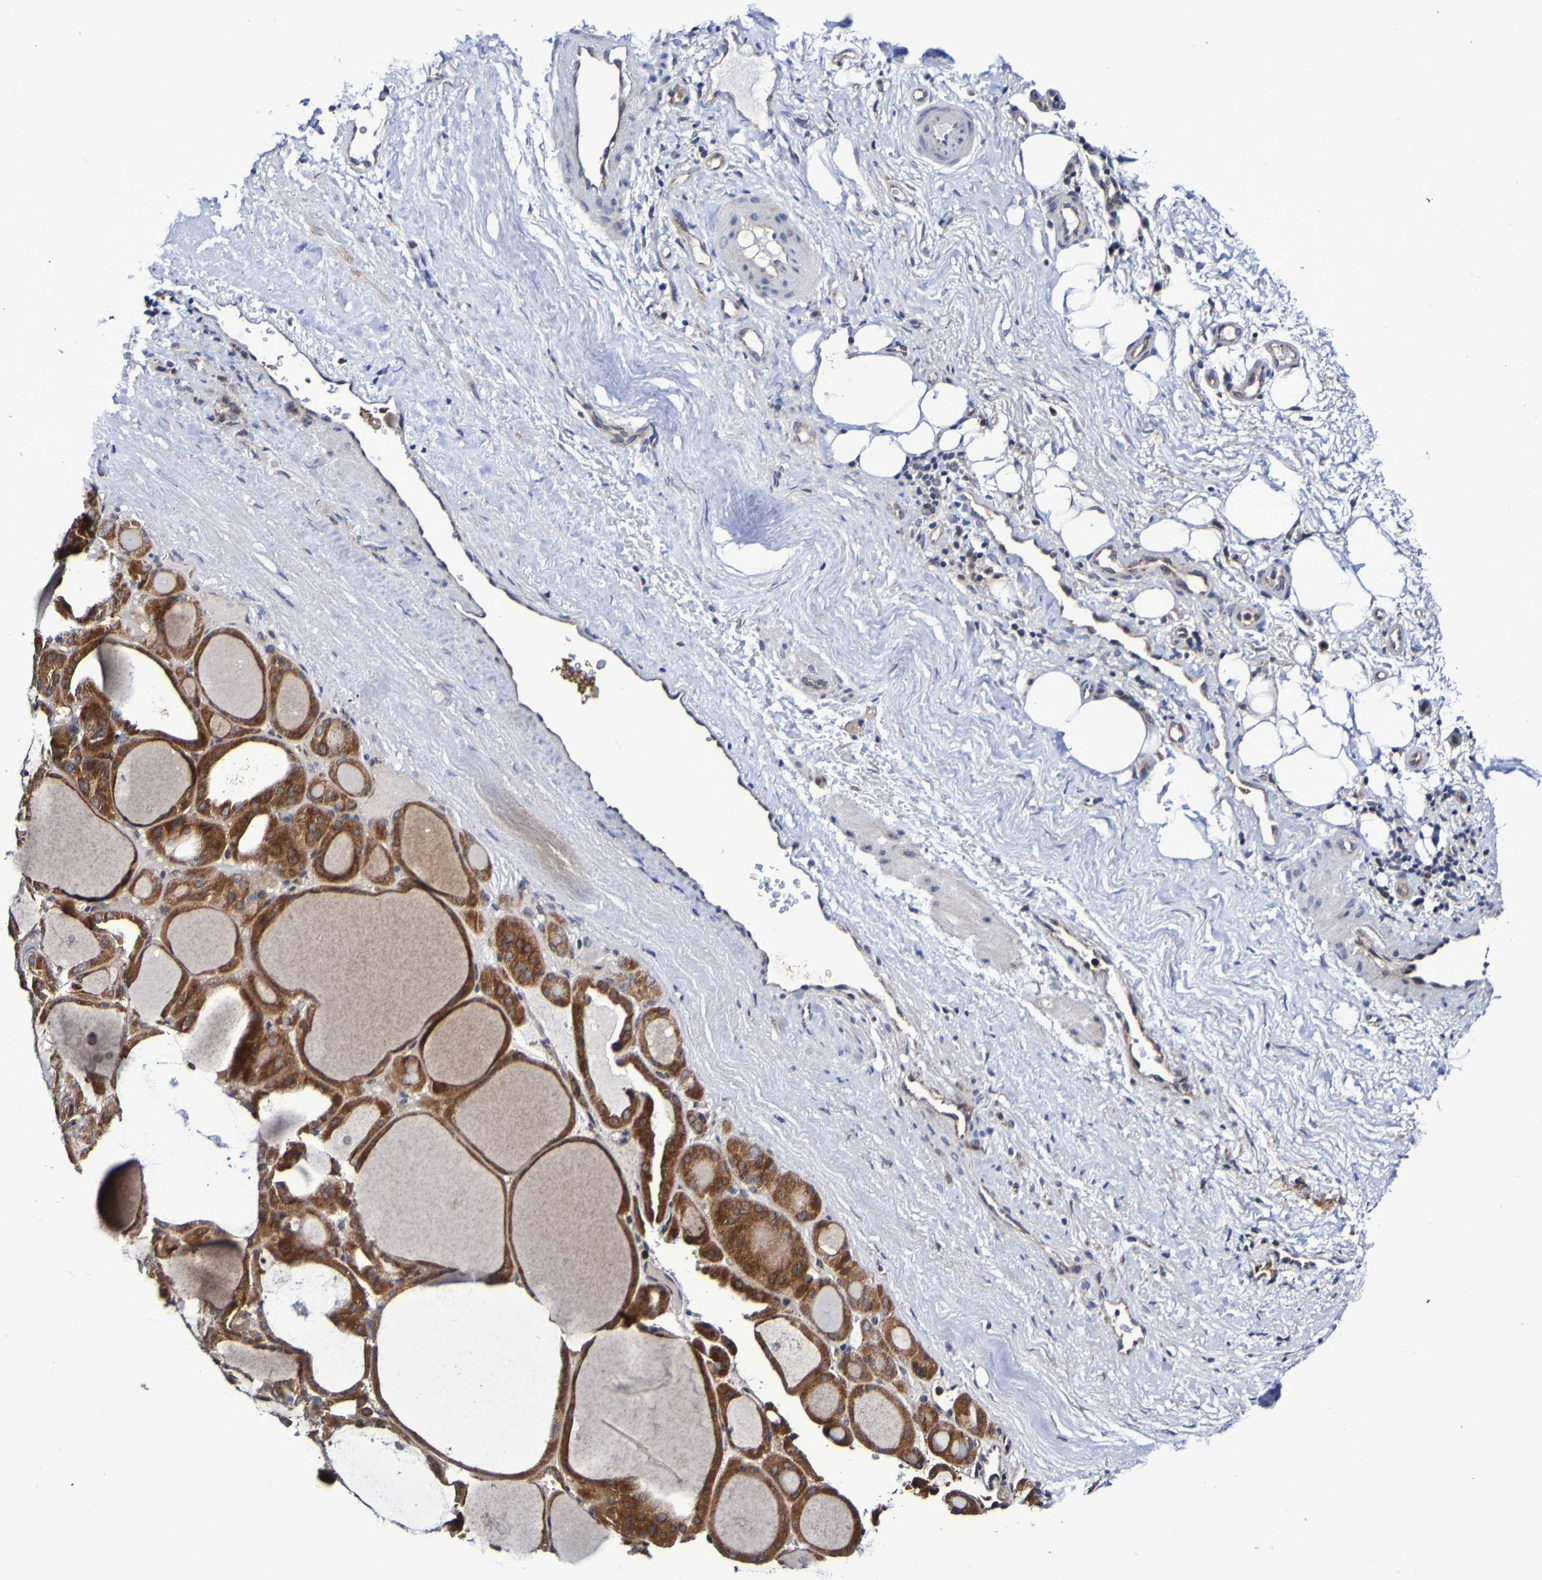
{"staining": {"intensity": "strong", "quantity": ">75%", "location": "cytoplasmic/membranous"}, "tissue": "thyroid gland", "cell_type": "Glandular cells", "image_type": "normal", "snomed": [{"axis": "morphology", "description": "Normal tissue, NOS"}, {"axis": "morphology", "description": "Carcinoma, NOS"}, {"axis": "topography", "description": "Thyroid gland"}], "caption": "Thyroid gland stained for a protein (brown) shows strong cytoplasmic/membranous positive staining in approximately >75% of glandular cells.", "gene": "GJB1", "patient": {"sex": "female", "age": 86}}